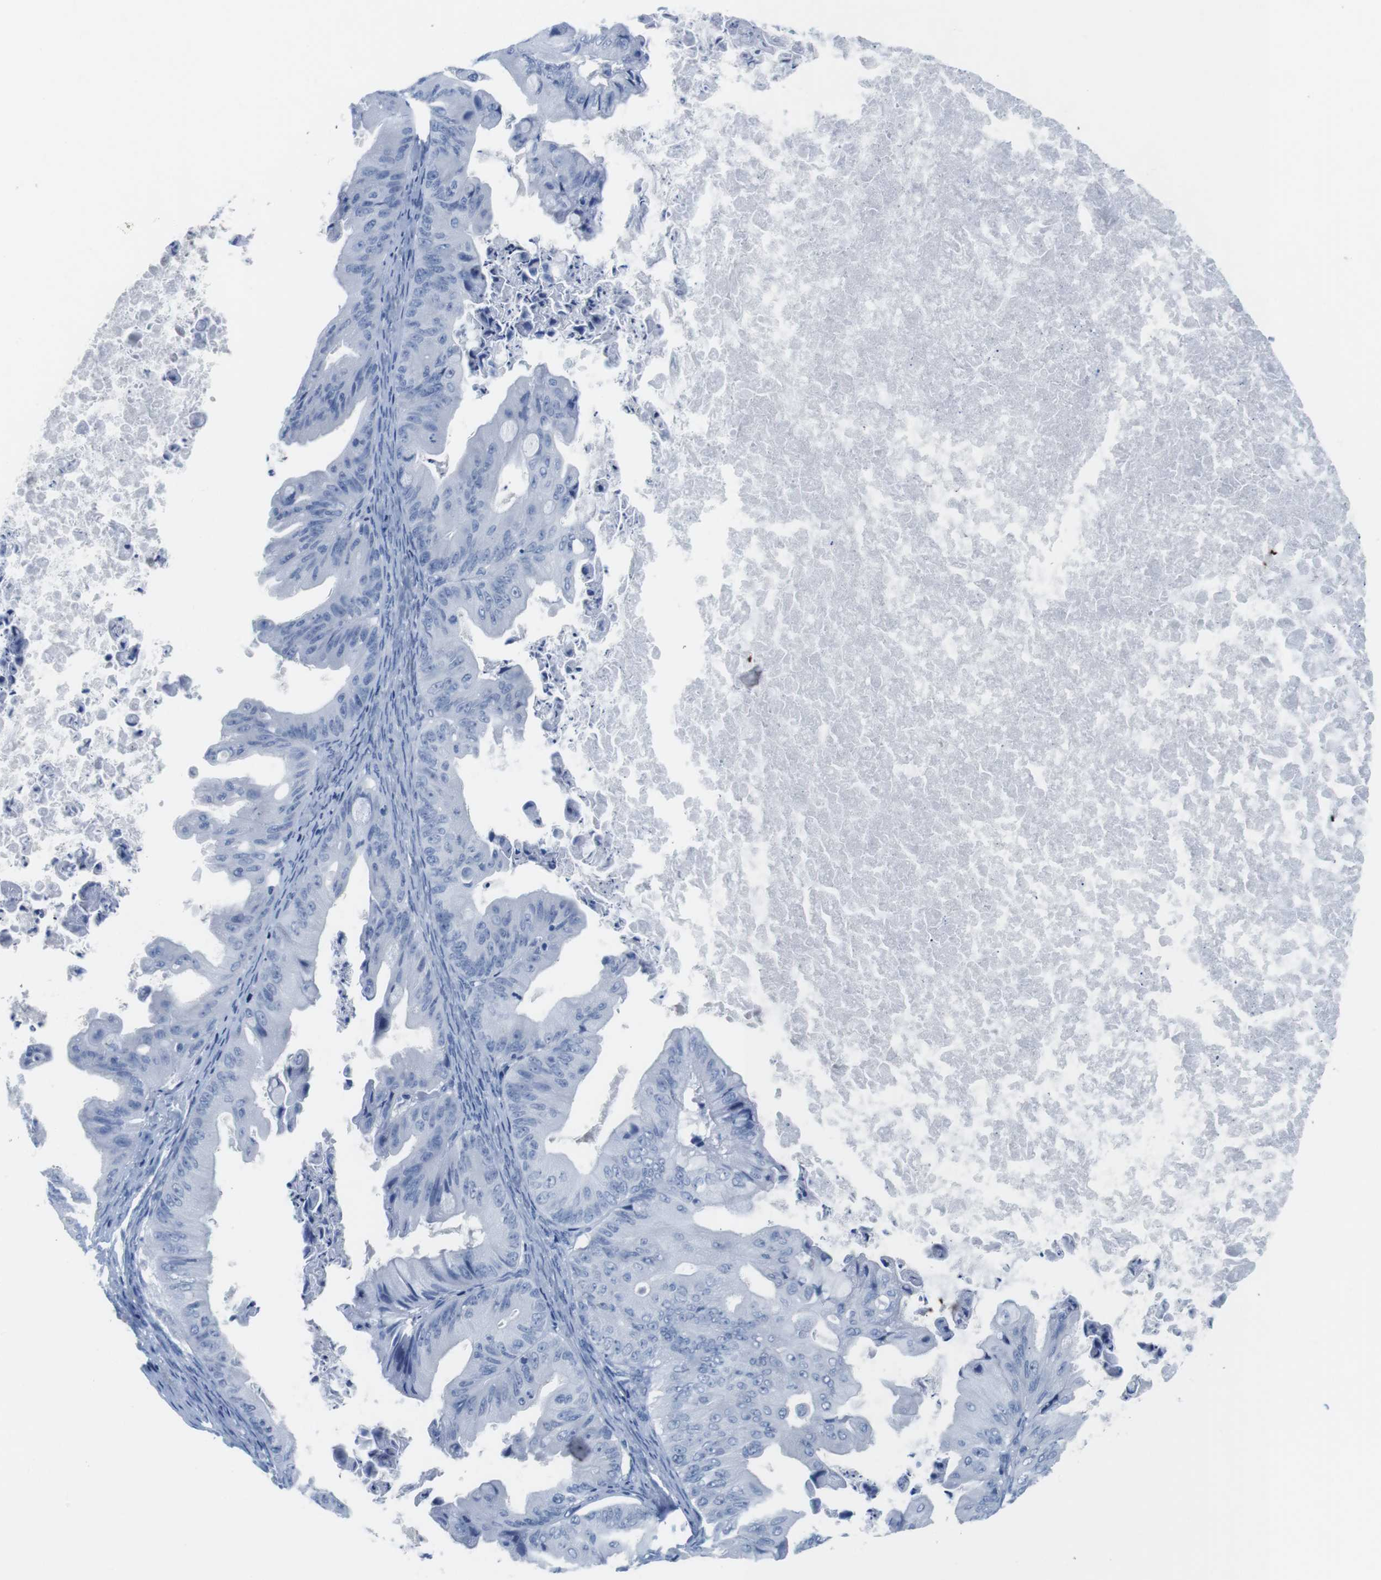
{"staining": {"intensity": "negative", "quantity": "none", "location": "none"}, "tissue": "ovarian cancer", "cell_type": "Tumor cells", "image_type": "cancer", "snomed": [{"axis": "morphology", "description": "Cystadenocarcinoma, mucinous, NOS"}, {"axis": "topography", "description": "Ovary"}], "caption": "An immunohistochemistry photomicrograph of ovarian cancer (mucinous cystadenocarcinoma) is shown. There is no staining in tumor cells of ovarian cancer (mucinous cystadenocarcinoma).", "gene": "MAP6", "patient": {"sex": "female", "age": 37}}